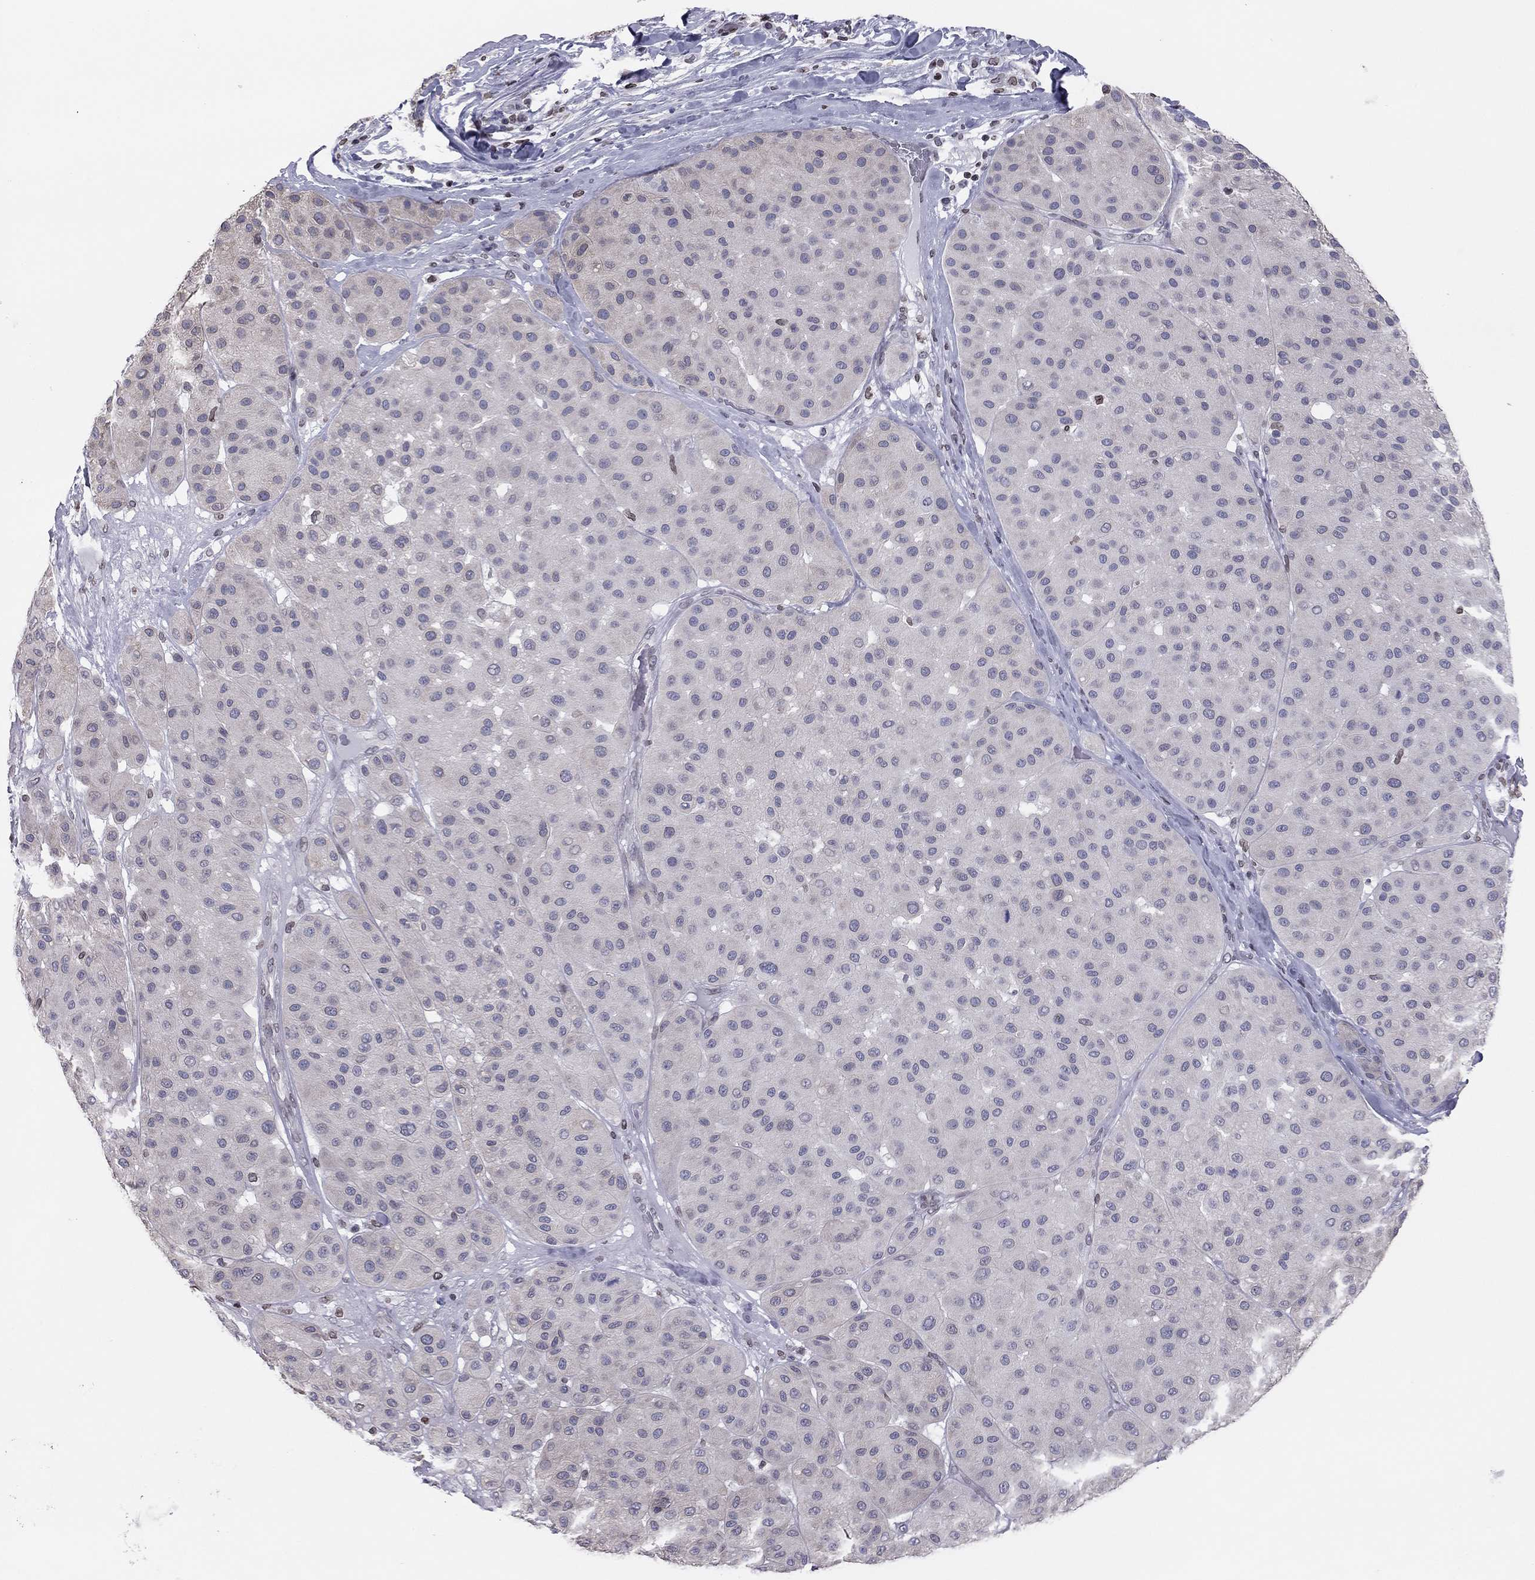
{"staining": {"intensity": "negative", "quantity": "none", "location": "none"}, "tissue": "melanoma", "cell_type": "Tumor cells", "image_type": "cancer", "snomed": [{"axis": "morphology", "description": "Malignant melanoma, Metastatic site"}, {"axis": "topography", "description": "Smooth muscle"}], "caption": "Tumor cells are negative for brown protein staining in melanoma. Brightfield microscopy of IHC stained with DAB (brown) and hematoxylin (blue), captured at high magnification.", "gene": "ESPL1", "patient": {"sex": "male", "age": 41}}